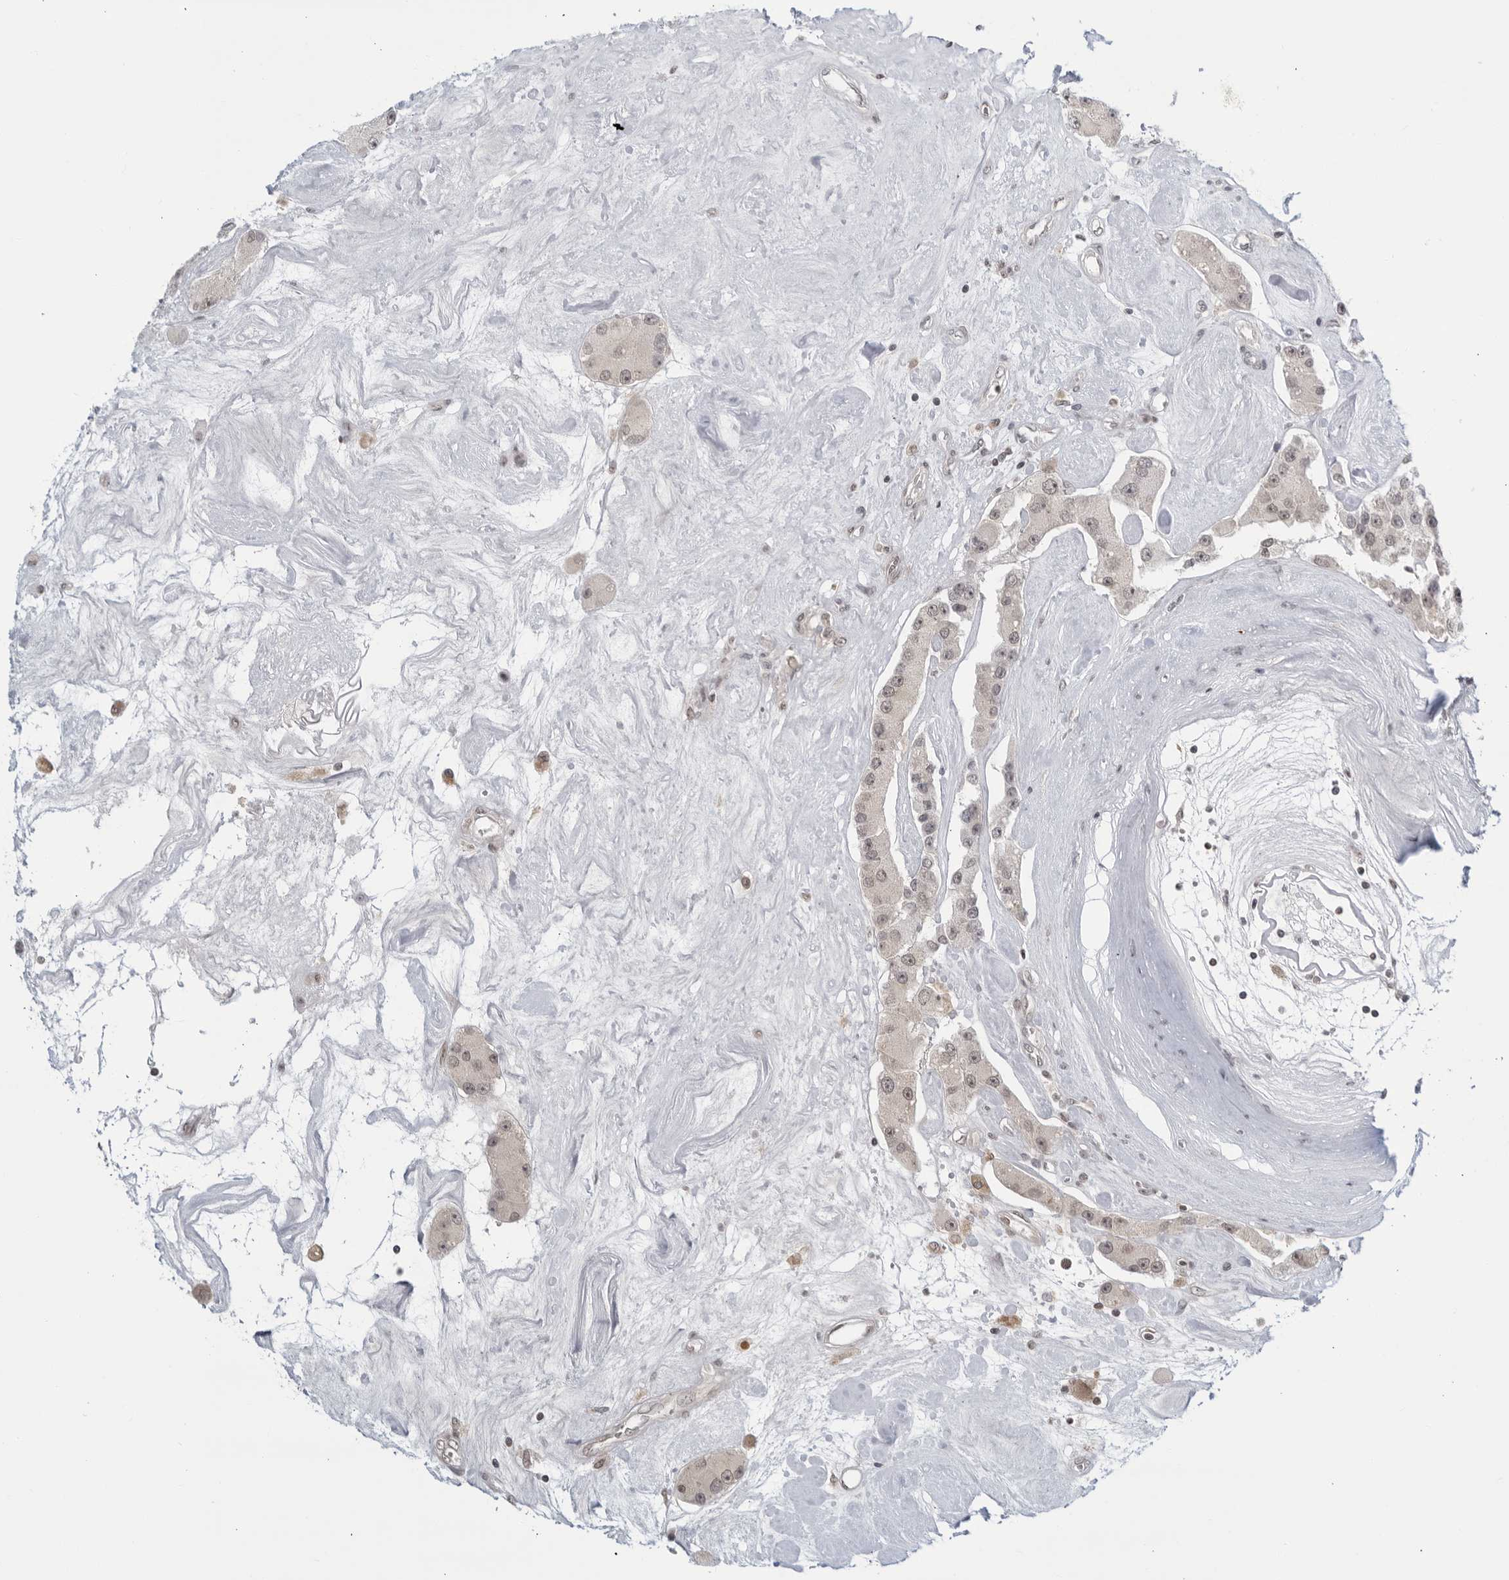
{"staining": {"intensity": "weak", "quantity": "25%-75%", "location": "nuclear"}, "tissue": "carcinoid", "cell_type": "Tumor cells", "image_type": "cancer", "snomed": [{"axis": "morphology", "description": "Carcinoid, malignant, NOS"}, {"axis": "topography", "description": "Pancreas"}], "caption": "Immunohistochemical staining of malignant carcinoid exhibits low levels of weak nuclear expression in approximately 25%-75% of tumor cells. The protein is shown in brown color, while the nuclei are stained blue.", "gene": "CC2D1B", "patient": {"sex": "male", "age": 41}}